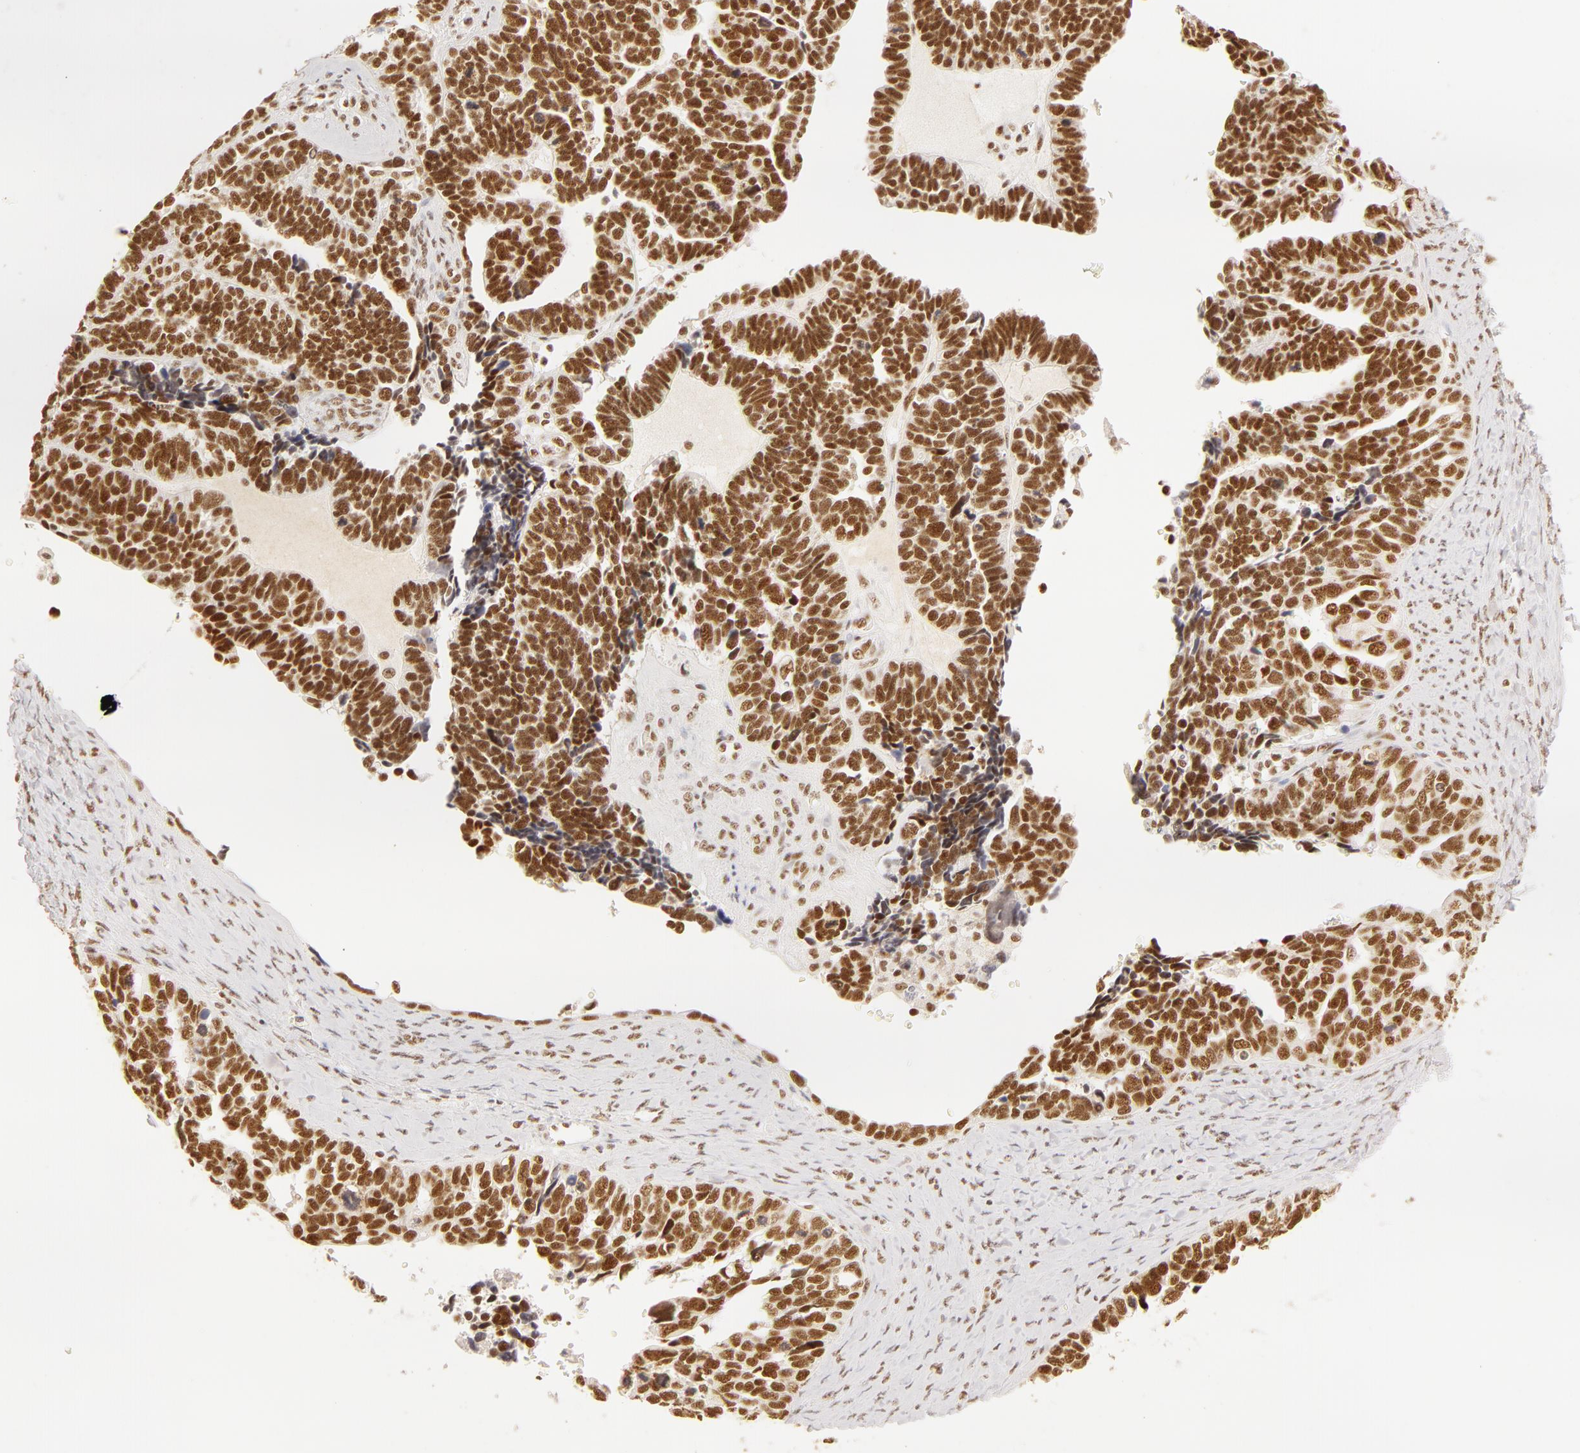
{"staining": {"intensity": "strong", "quantity": ">75%", "location": "nuclear"}, "tissue": "ovarian cancer", "cell_type": "Tumor cells", "image_type": "cancer", "snomed": [{"axis": "morphology", "description": "Cystadenocarcinoma, serous, NOS"}, {"axis": "topography", "description": "Ovary"}], "caption": "A brown stain shows strong nuclear positivity of a protein in serous cystadenocarcinoma (ovarian) tumor cells. Using DAB (3,3'-diaminobenzidine) (brown) and hematoxylin (blue) stains, captured at high magnification using brightfield microscopy.", "gene": "RBM39", "patient": {"sex": "female", "age": 77}}